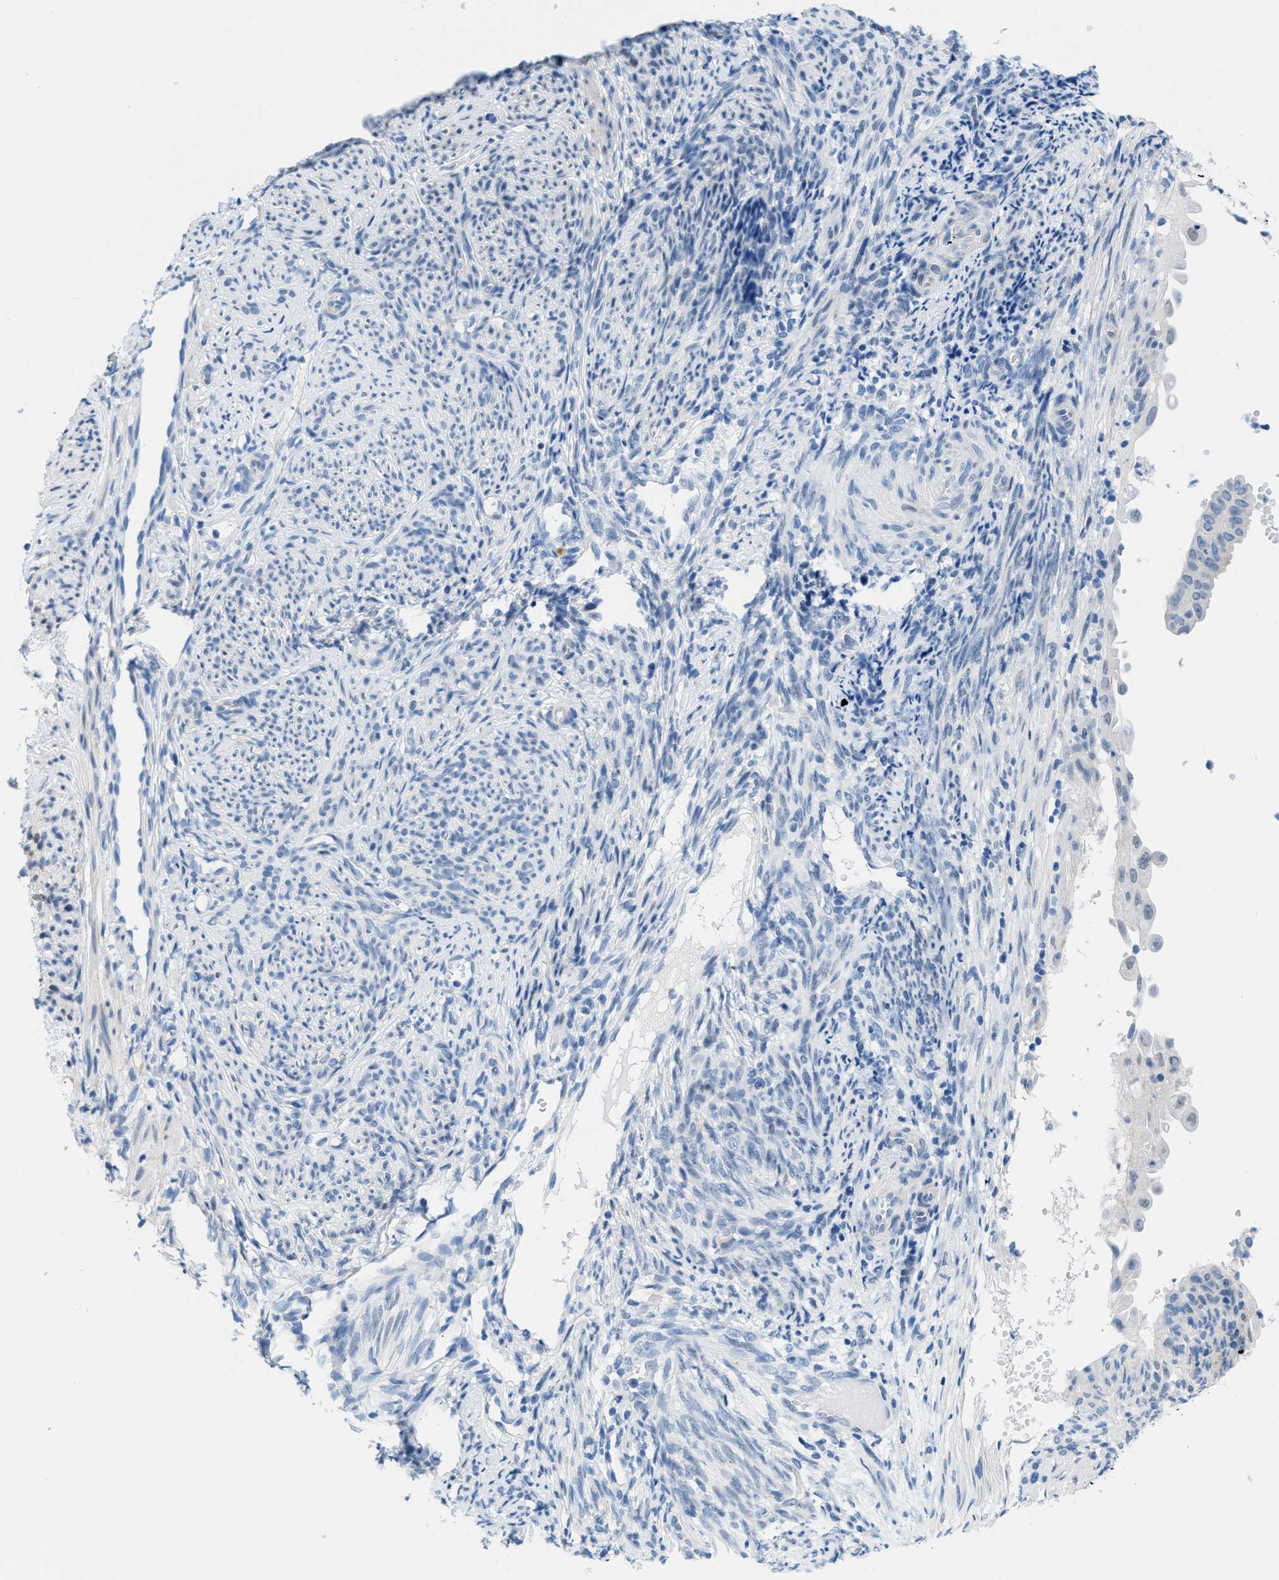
{"staining": {"intensity": "negative", "quantity": "none", "location": "none"}, "tissue": "endometrial cancer", "cell_type": "Tumor cells", "image_type": "cancer", "snomed": [{"axis": "morphology", "description": "Adenocarcinoma, NOS"}, {"axis": "topography", "description": "Endometrium"}], "caption": "Histopathology image shows no significant protein staining in tumor cells of endometrial cancer (adenocarcinoma).", "gene": "FDCSP", "patient": {"sex": "female", "age": 58}}